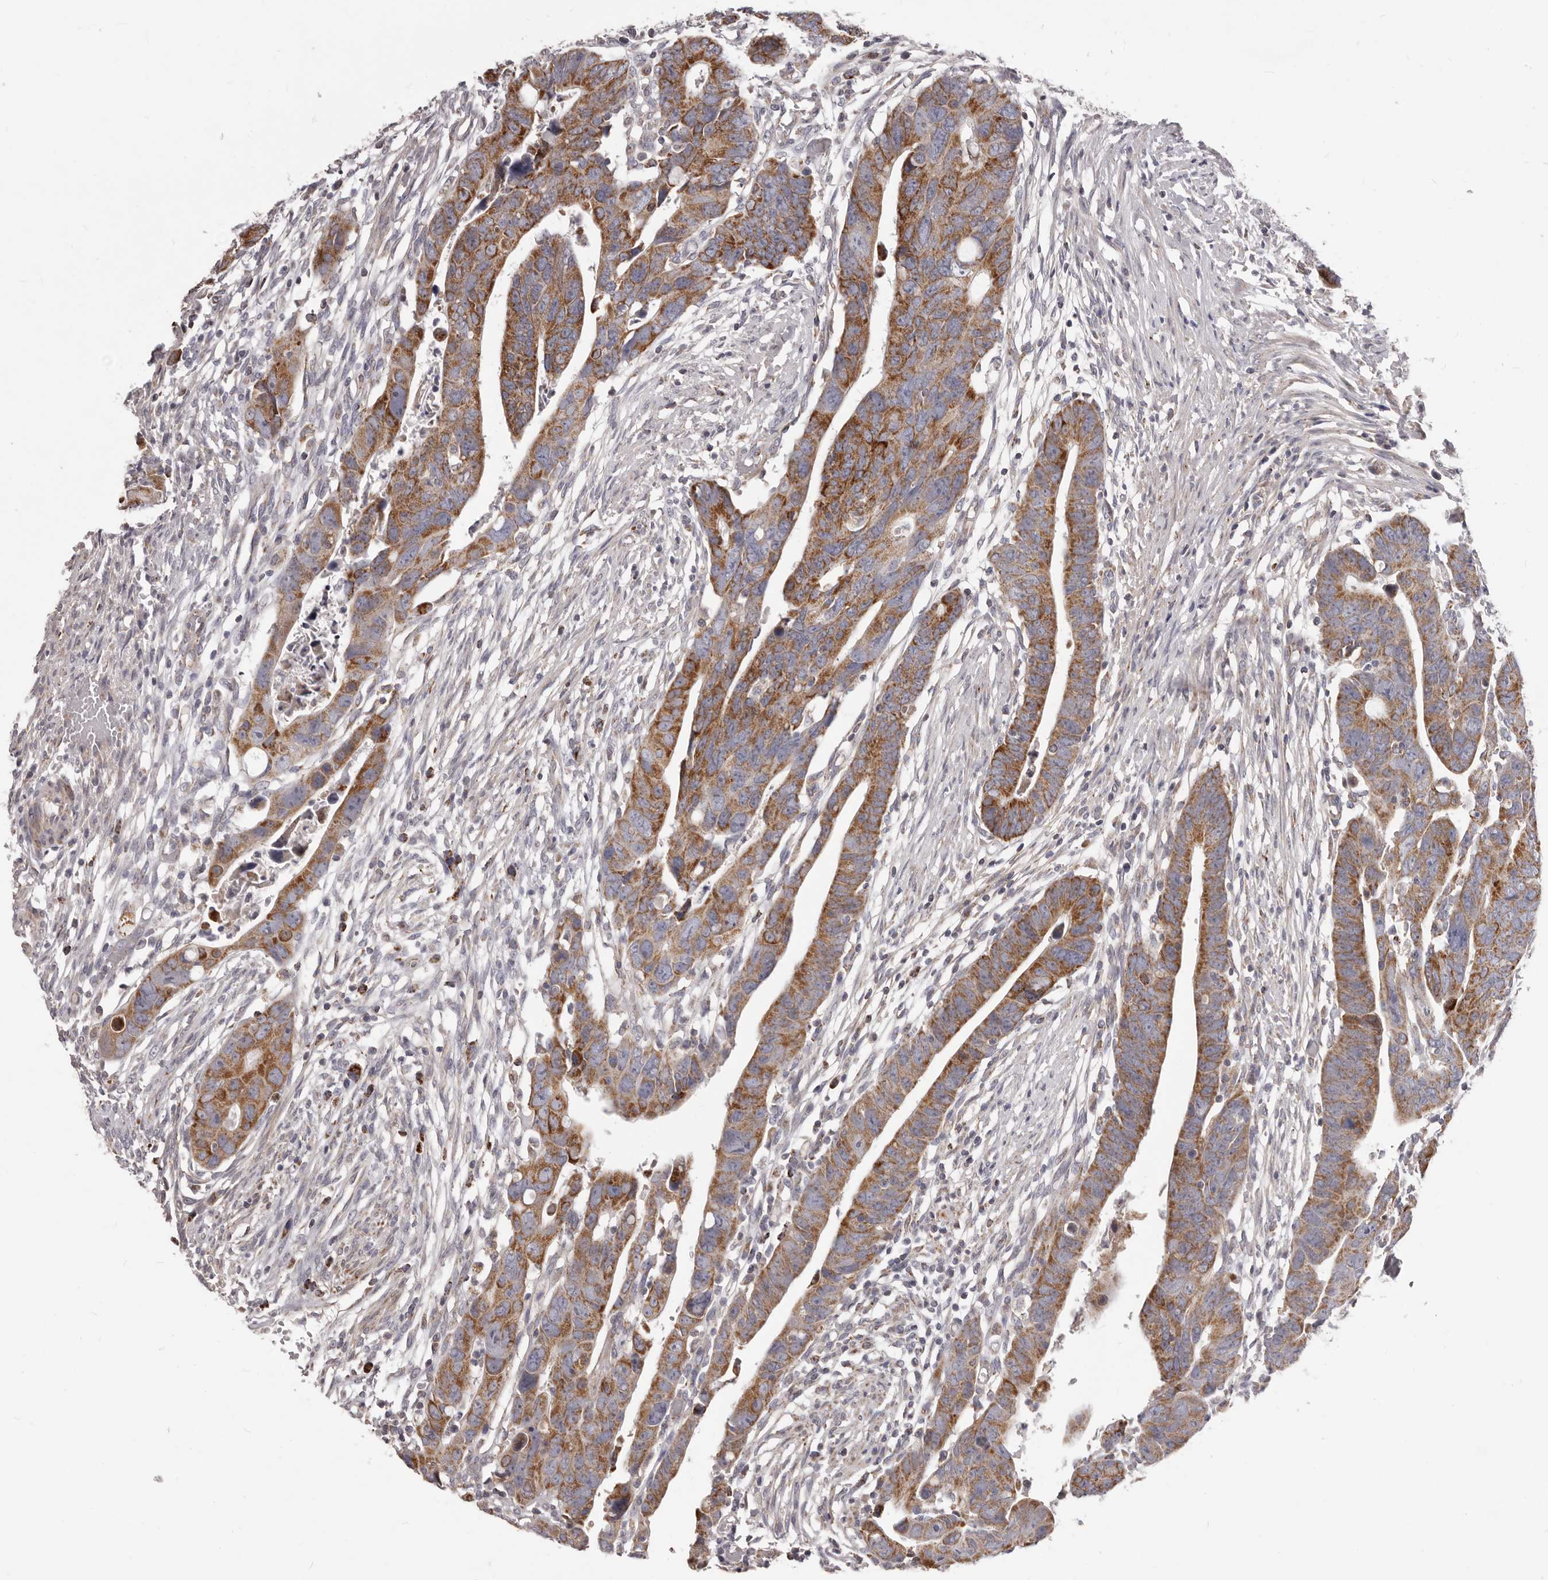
{"staining": {"intensity": "moderate", "quantity": ">75%", "location": "cytoplasmic/membranous"}, "tissue": "colorectal cancer", "cell_type": "Tumor cells", "image_type": "cancer", "snomed": [{"axis": "morphology", "description": "Adenocarcinoma, NOS"}, {"axis": "topography", "description": "Rectum"}], "caption": "Colorectal cancer (adenocarcinoma) stained with a brown dye reveals moderate cytoplasmic/membranous positive positivity in approximately >75% of tumor cells.", "gene": "PRMT2", "patient": {"sex": "female", "age": 65}}